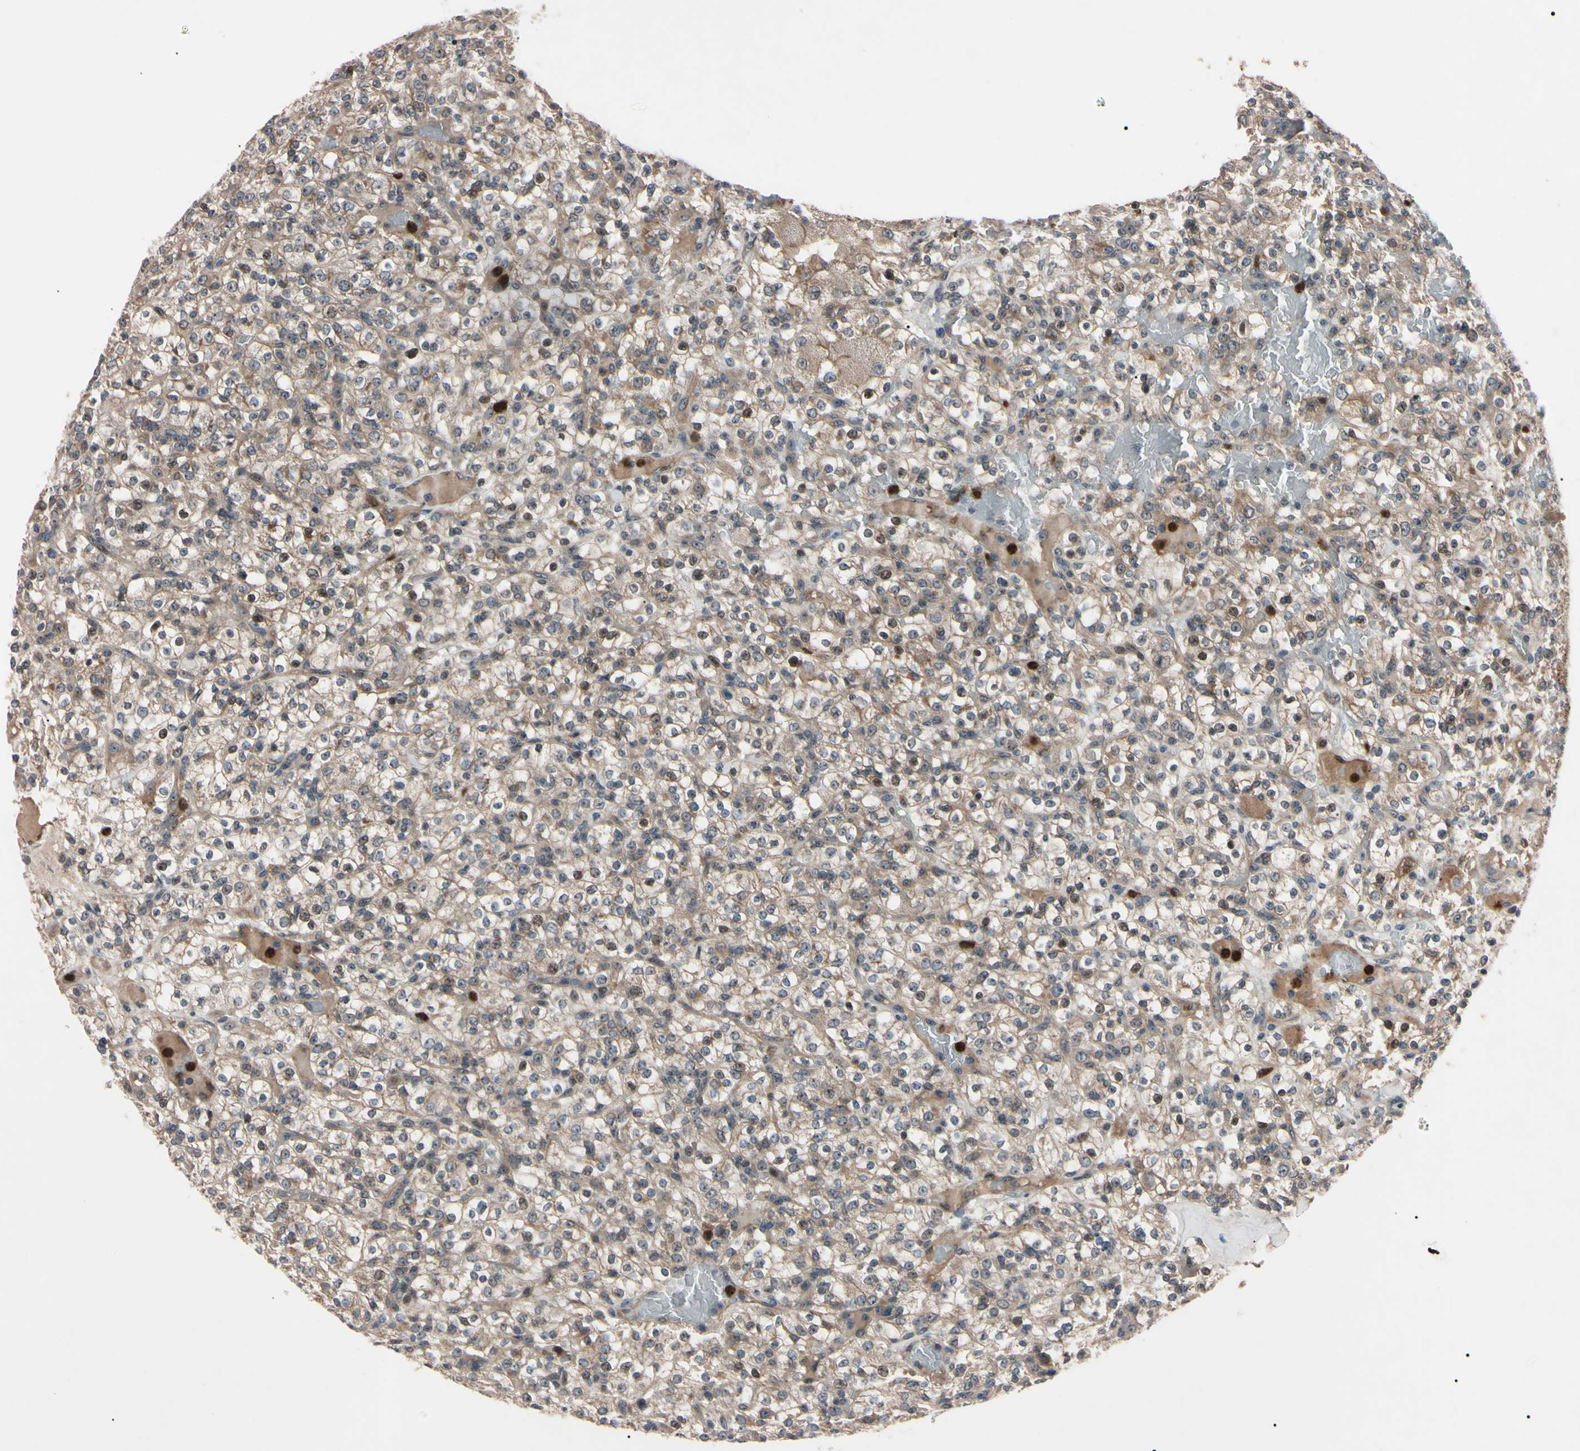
{"staining": {"intensity": "strong", "quantity": "<25%", "location": "cytoplasmic/membranous,nuclear"}, "tissue": "renal cancer", "cell_type": "Tumor cells", "image_type": "cancer", "snomed": [{"axis": "morphology", "description": "Normal tissue, NOS"}, {"axis": "morphology", "description": "Adenocarcinoma, NOS"}, {"axis": "topography", "description": "Kidney"}], "caption": "Adenocarcinoma (renal) stained with DAB immunohistochemistry (IHC) displays medium levels of strong cytoplasmic/membranous and nuclear positivity in approximately <25% of tumor cells.", "gene": "TRAF5", "patient": {"sex": "female", "age": 72}}